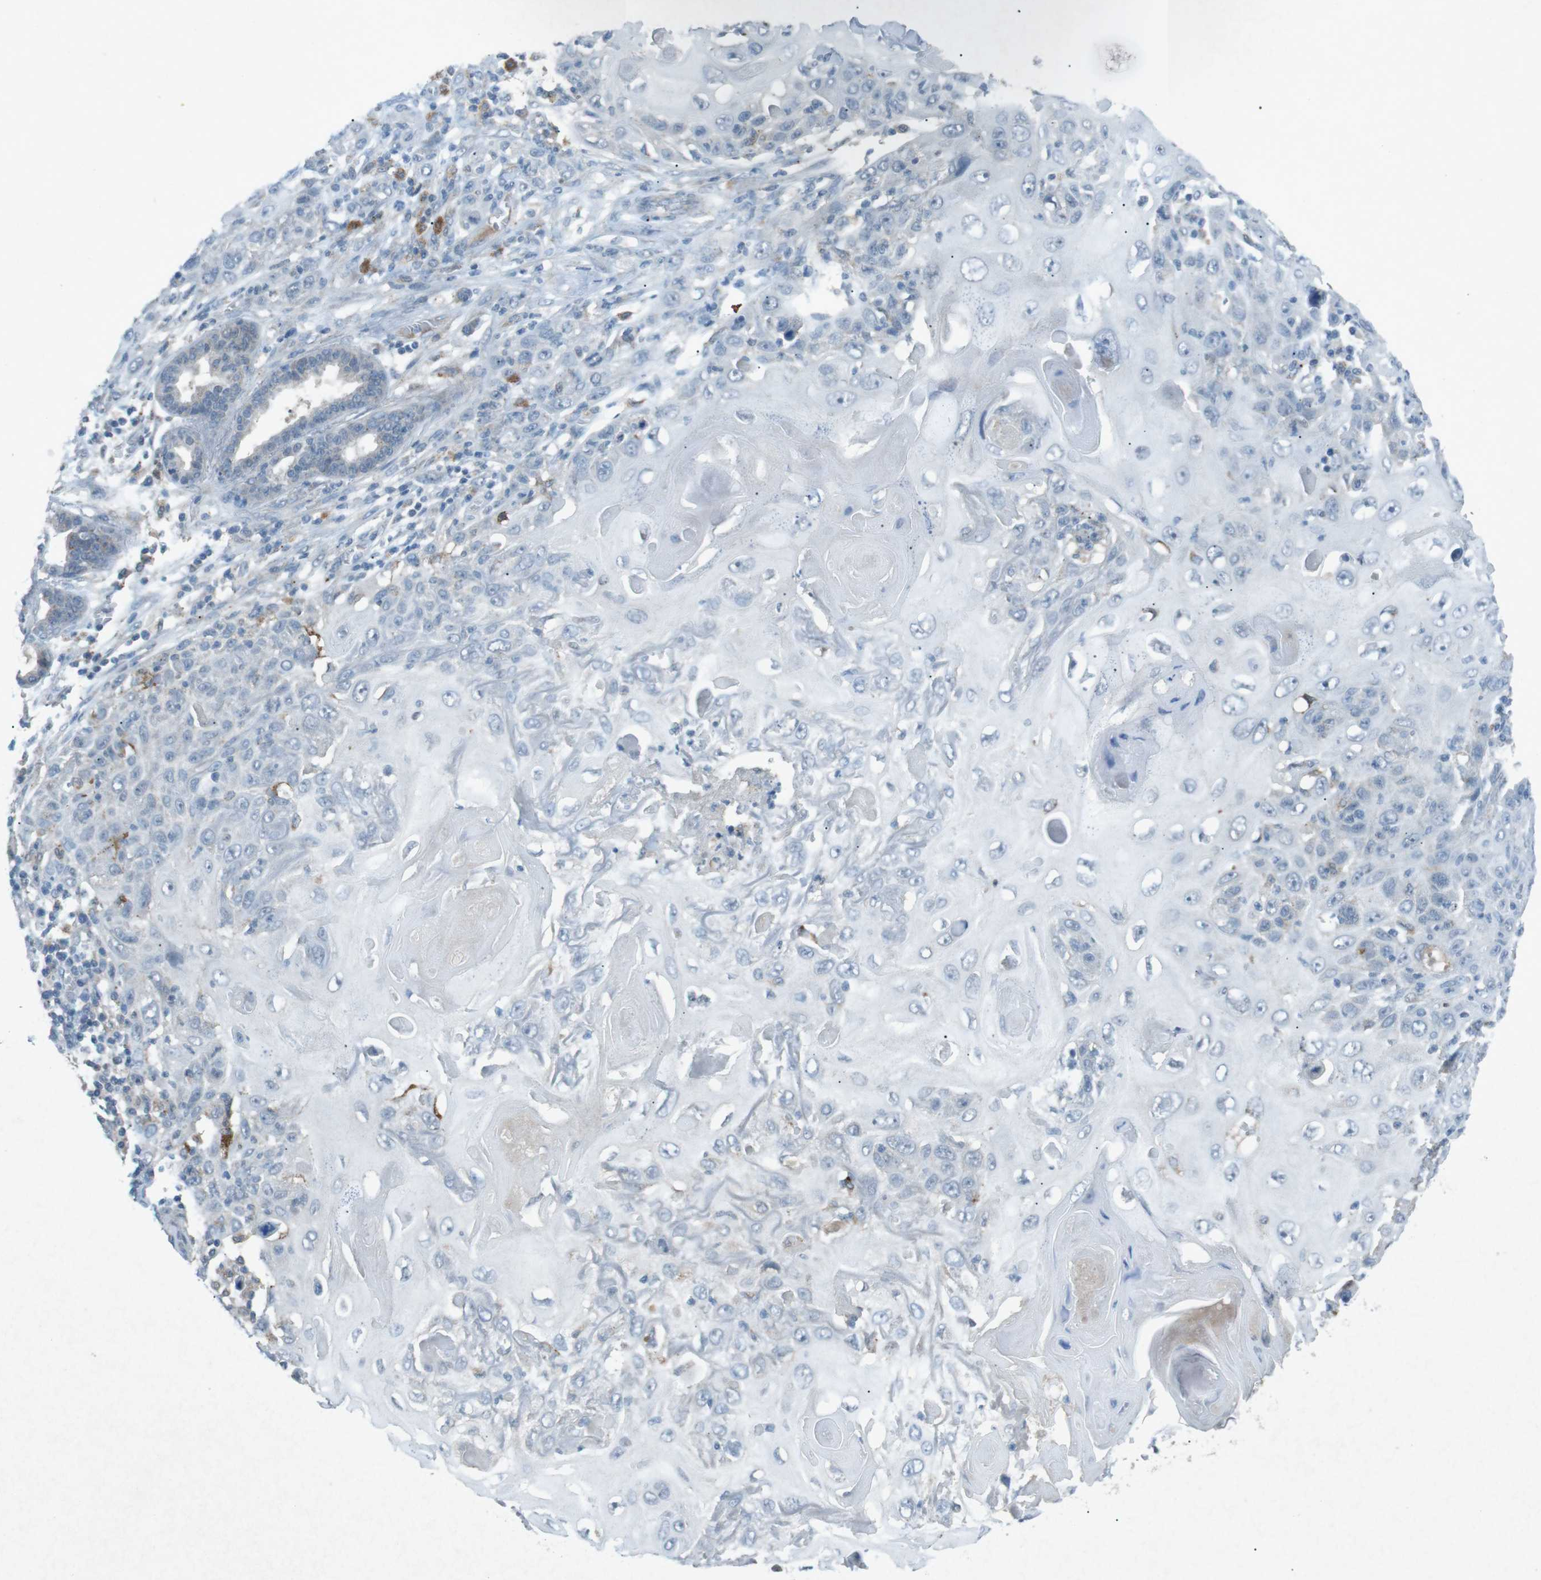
{"staining": {"intensity": "negative", "quantity": "none", "location": "none"}, "tissue": "skin cancer", "cell_type": "Tumor cells", "image_type": "cancer", "snomed": [{"axis": "morphology", "description": "Squamous cell carcinoma, NOS"}, {"axis": "topography", "description": "Skin"}], "caption": "Tumor cells are negative for brown protein staining in skin cancer (squamous cell carcinoma).", "gene": "FCRLA", "patient": {"sex": "female", "age": 88}}